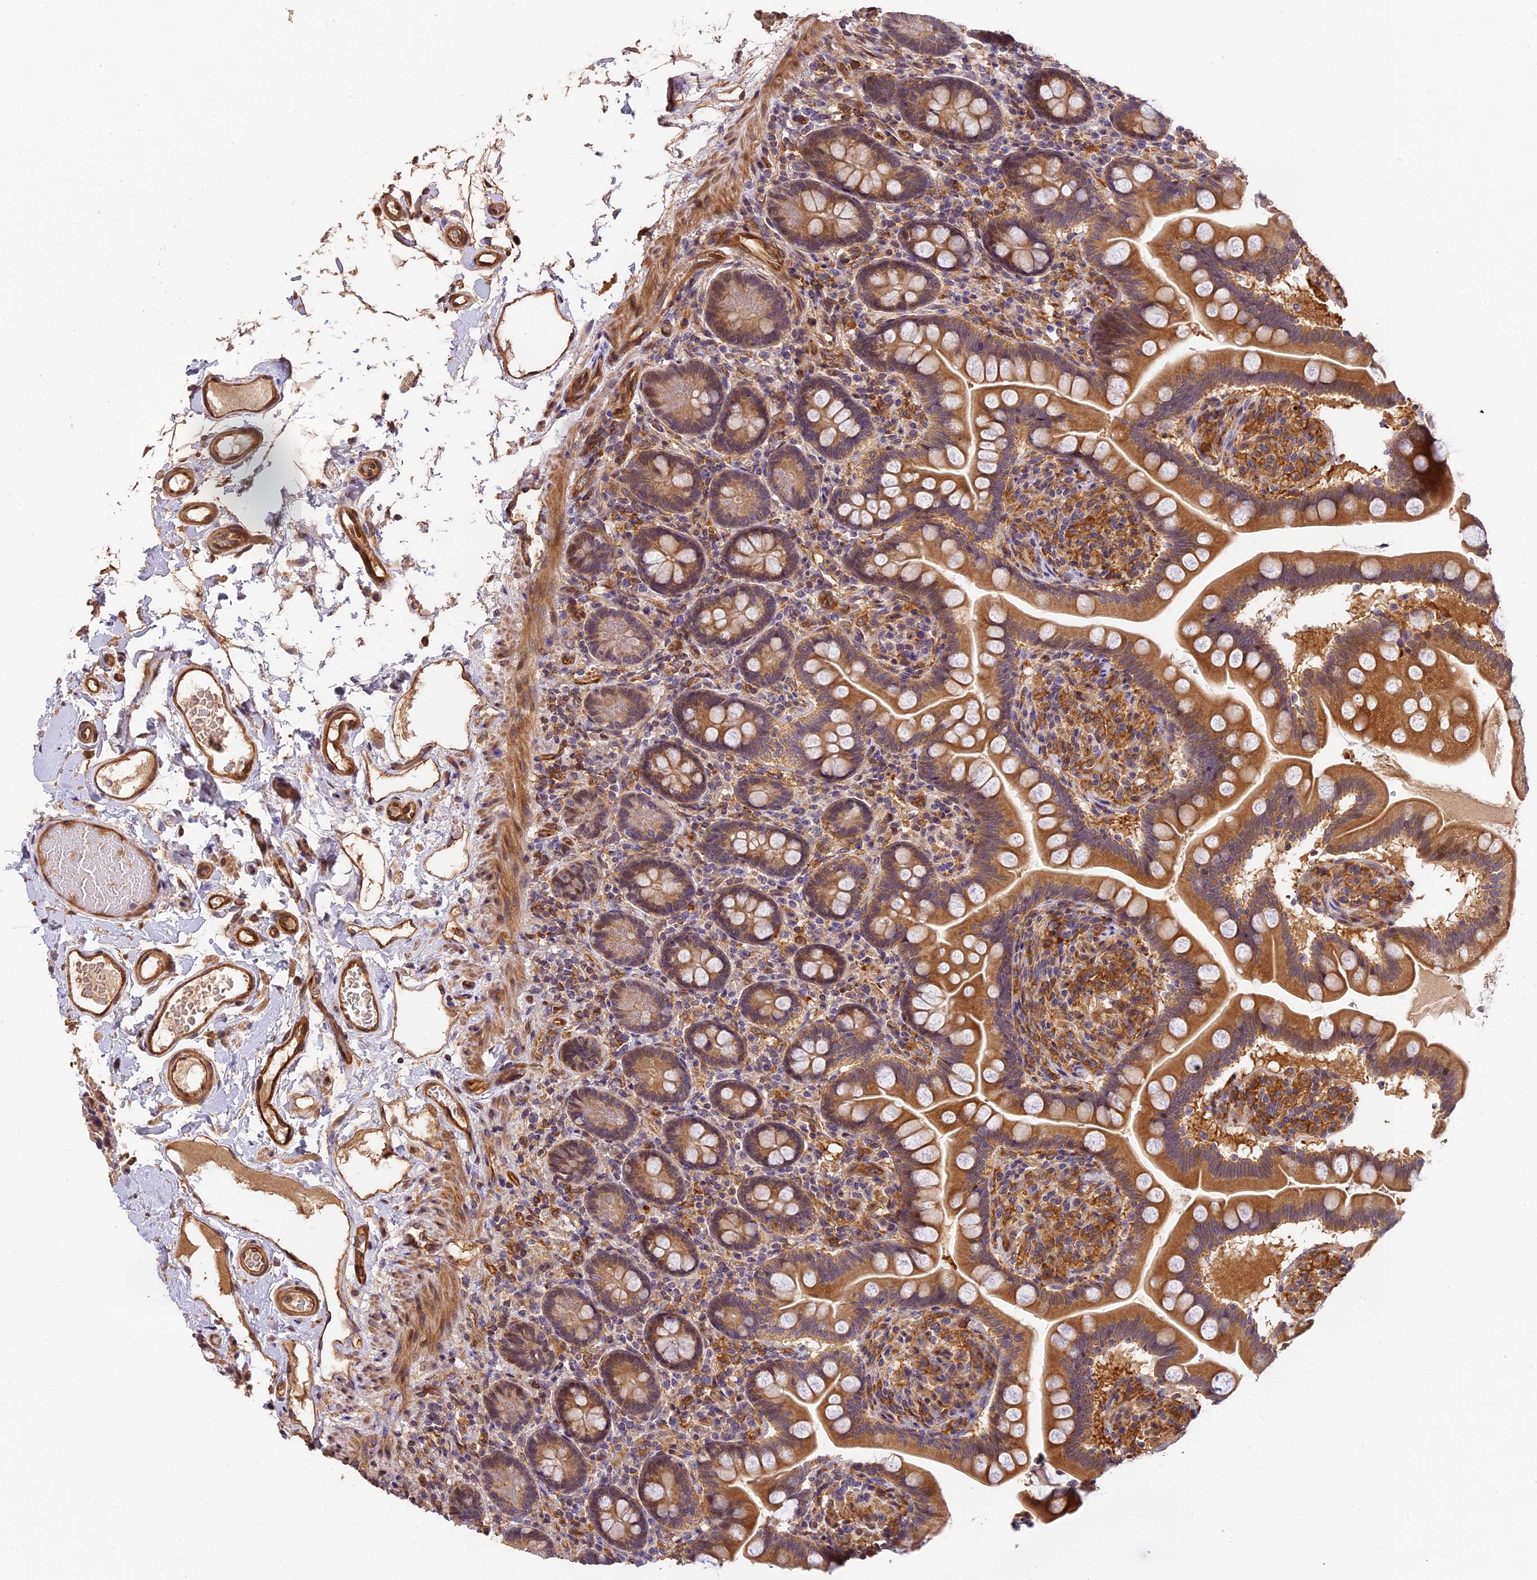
{"staining": {"intensity": "moderate", "quantity": ">75%", "location": "cytoplasmic/membranous"}, "tissue": "small intestine", "cell_type": "Glandular cells", "image_type": "normal", "snomed": [{"axis": "morphology", "description": "Normal tissue, NOS"}, {"axis": "topography", "description": "Small intestine"}], "caption": "DAB (3,3'-diaminobenzidine) immunohistochemical staining of normal human small intestine exhibits moderate cytoplasmic/membranous protein positivity in about >75% of glandular cells. The staining was performed using DAB (3,3'-diaminobenzidine), with brown indicating positive protein expression. Nuclei are stained blue with hematoxylin.", "gene": "ARHGAP17", "patient": {"sex": "female", "age": 64}}